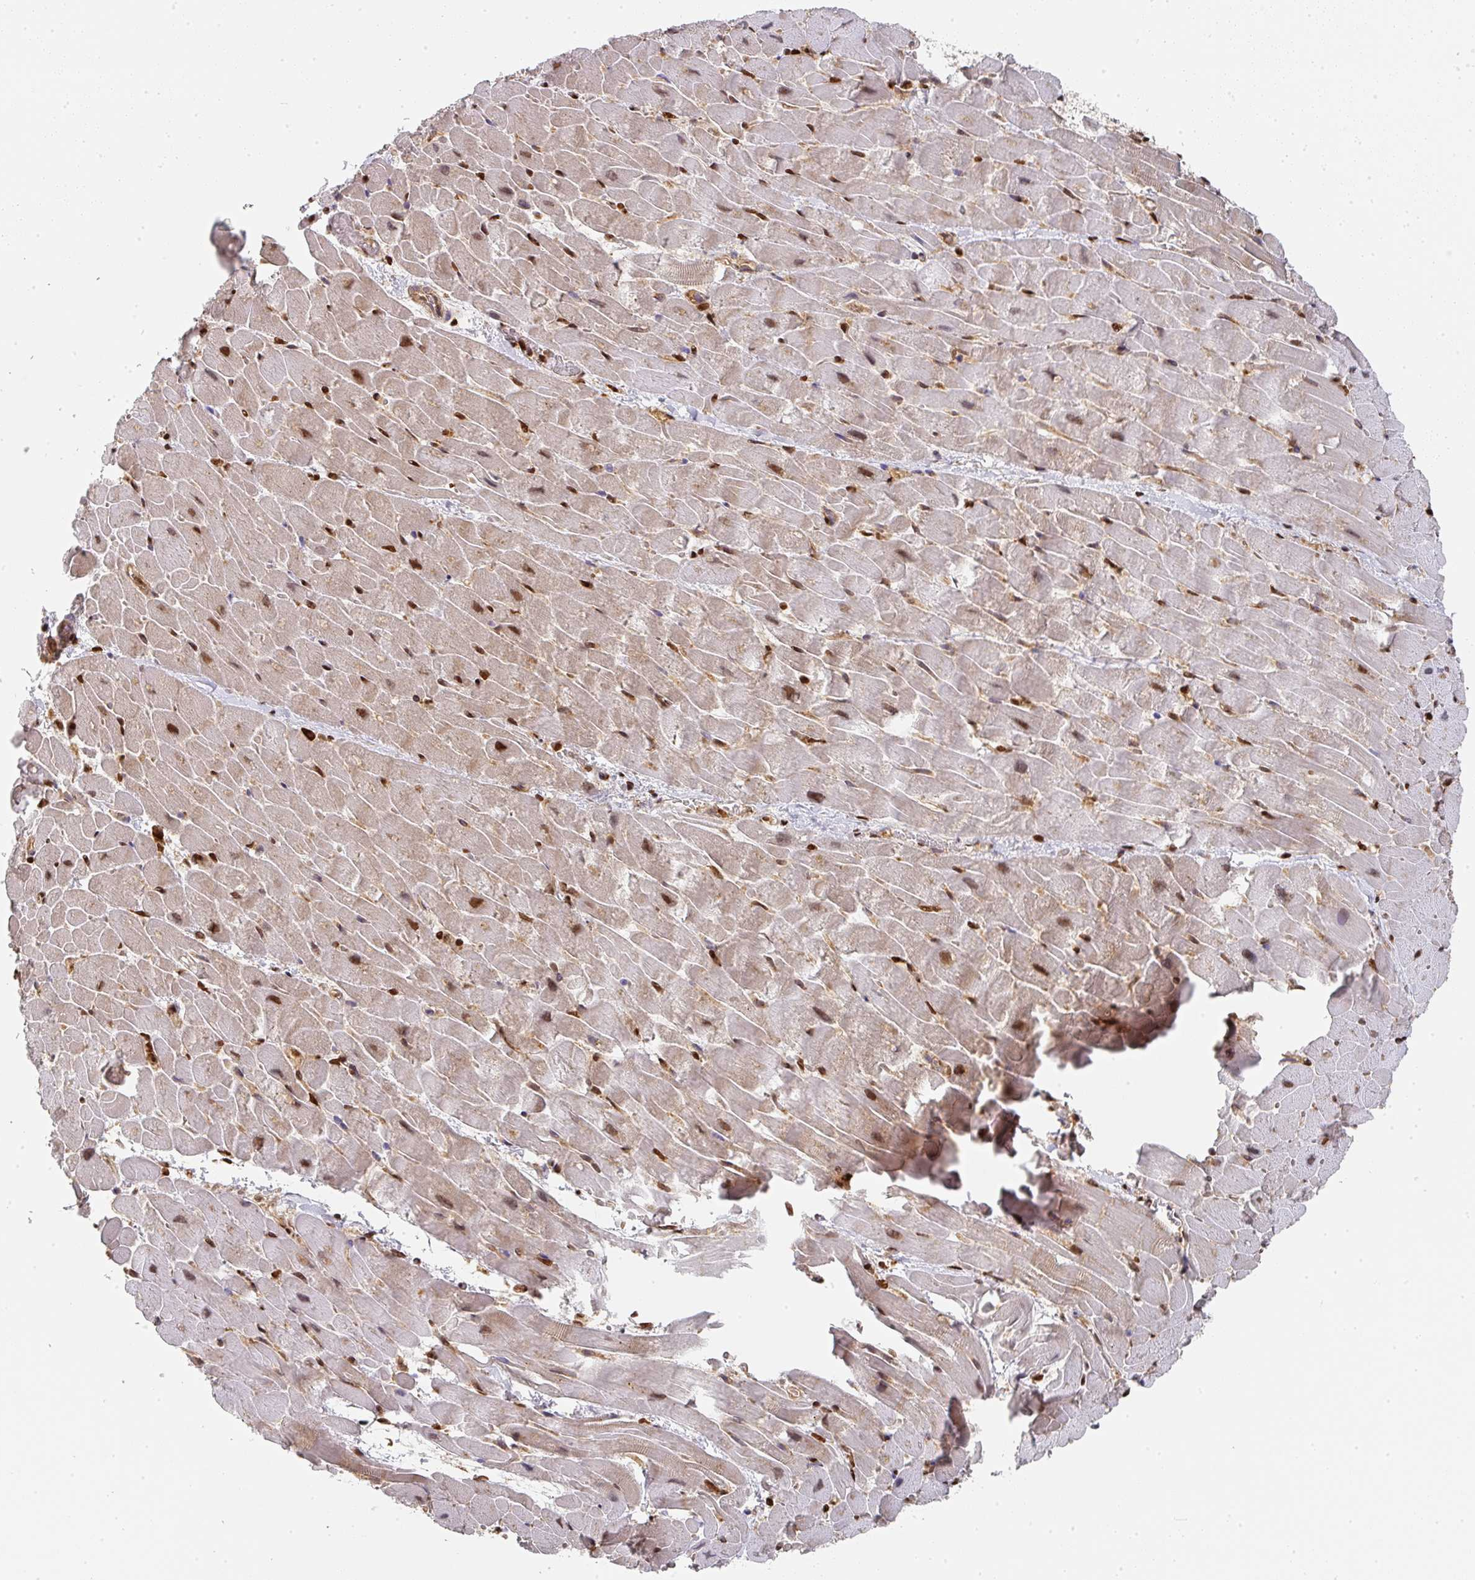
{"staining": {"intensity": "strong", "quantity": "25%-75%", "location": "nuclear"}, "tissue": "heart muscle", "cell_type": "Cardiomyocytes", "image_type": "normal", "snomed": [{"axis": "morphology", "description": "Normal tissue, NOS"}, {"axis": "topography", "description": "Heart"}], "caption": "An image of human heart muscle stained for a protein exhibits strong nuclear brown staining in cardiomyocytes.", "gene": "DIDO1", "patient": {"sex": "male", "age": 37}}